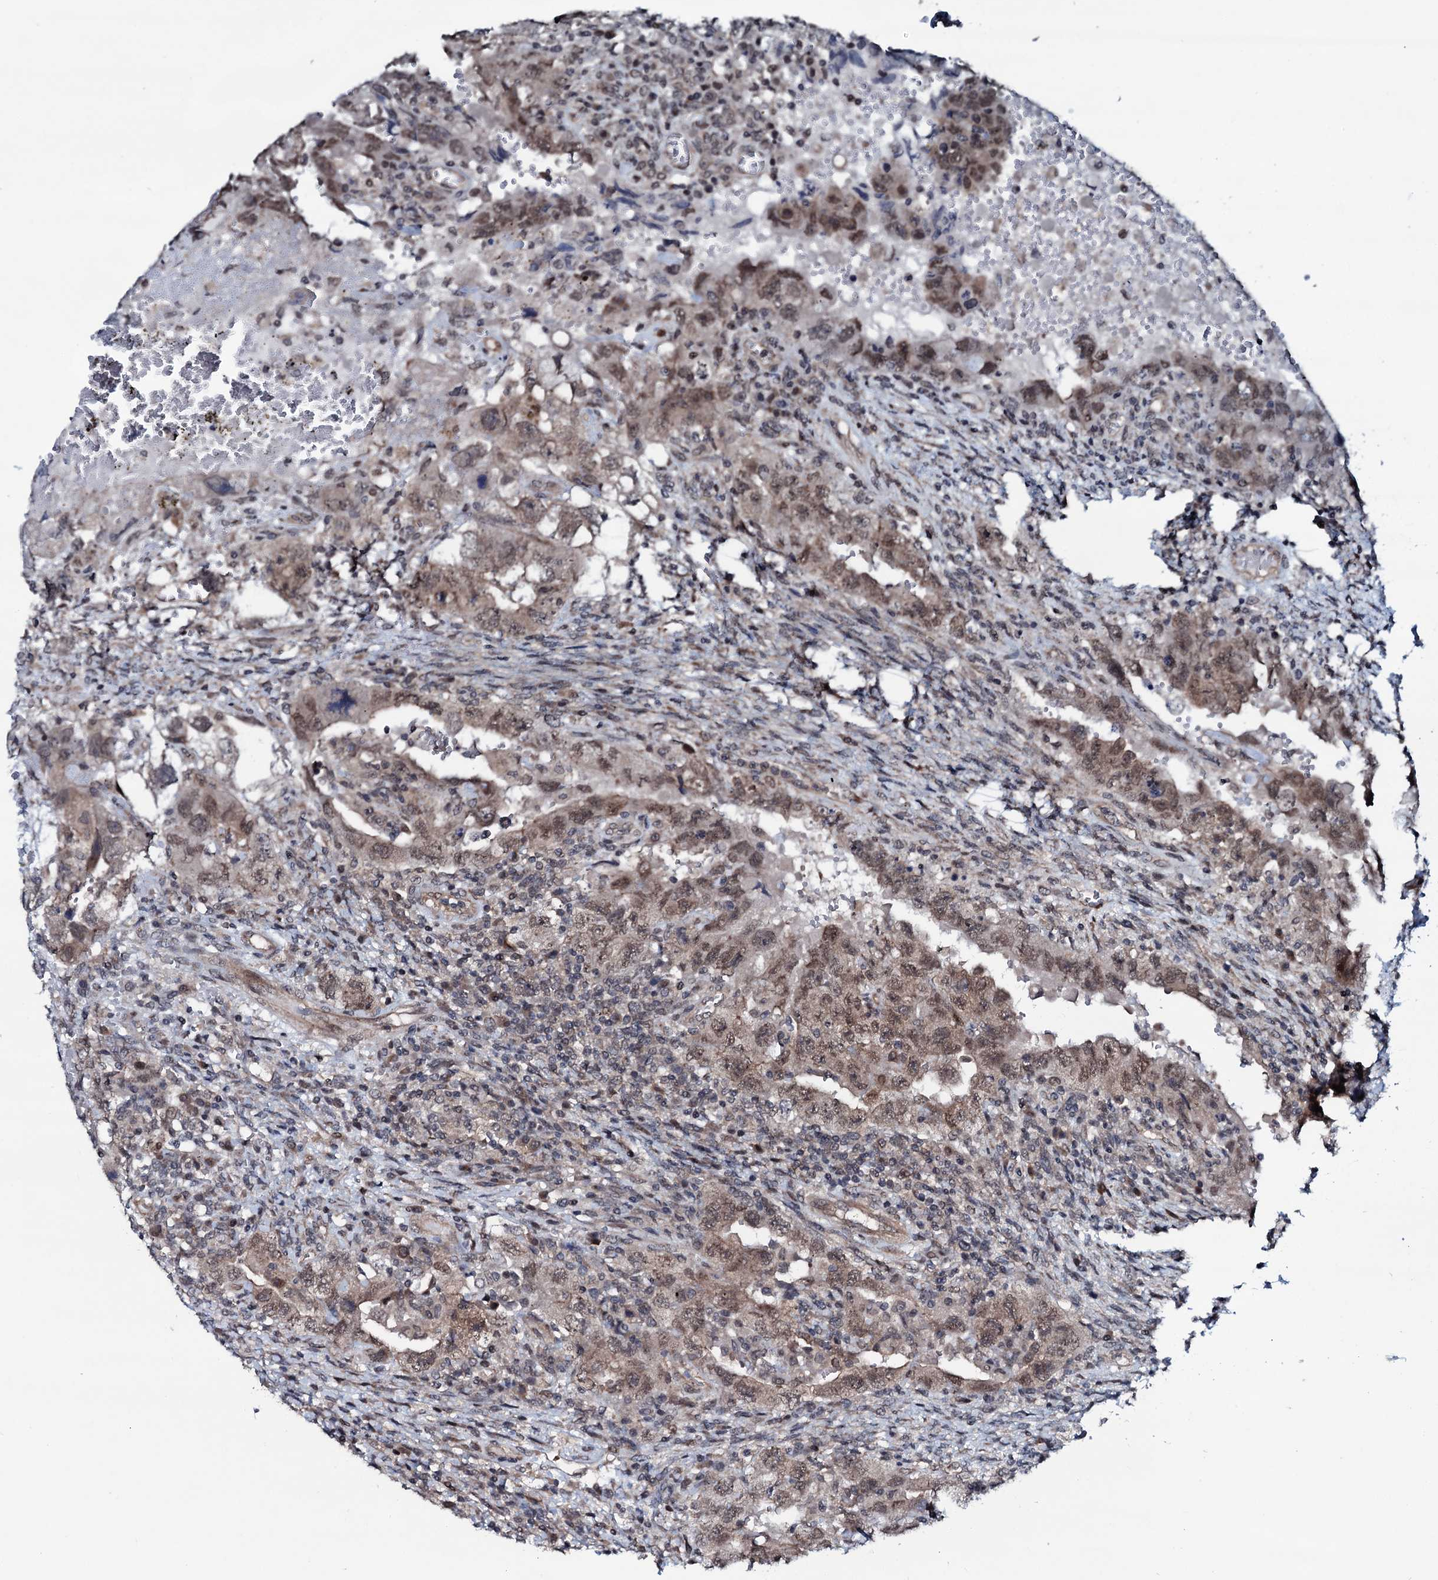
{"staining": {"intensity": "moderate", "quantity": ">75%", "location": "nuclear"}, "tissue": "testis cancer", "cell_type": "Tumor cells", "image_type": "cancer", "snomed": [{"axis": "morphology", "description": "Carcinoma, Embryonal, NOS"}, {"axis": "topography", "description": "Testis"}], "caption": "Moderate nuclear protein positivity is appreciated in approximately >75% of tumor cells in testis cancer (embryonal carcinoma). The protein of interest is shown in brown color, while the nuclei are stained blue.", "gene": "OGFOD2", "patient": {"sex": "male", "age": 26}}